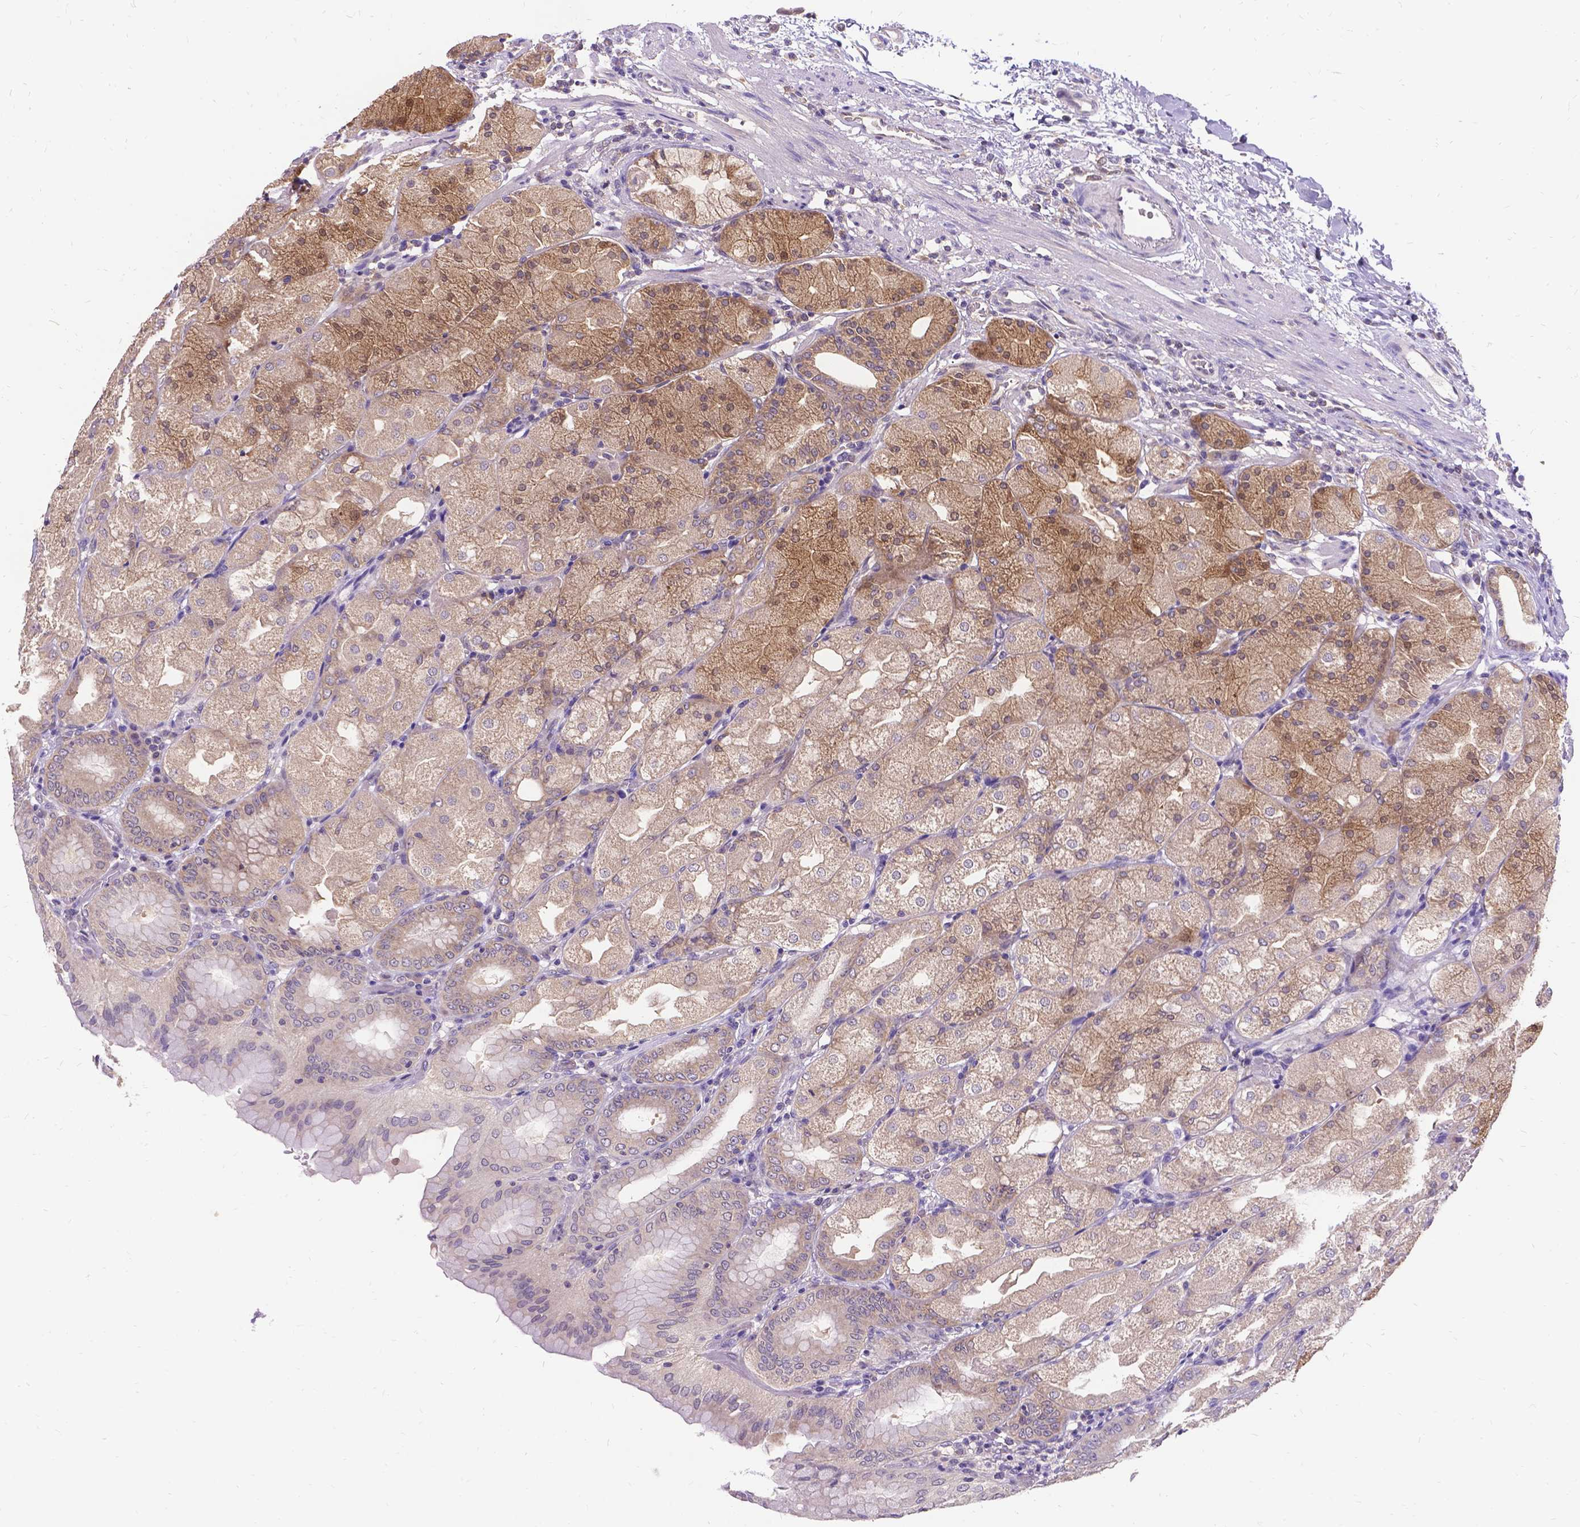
{"staining": {"intensity": "weak", "quantity": "25%-75%", "location": "cytoplasmic/membranous"}, "tissue": "stomach", "cell_type": "Glandular cells", "image_type": "normal", "snomed": [{"axis": "morphology", "description": "Normal tissue, NOS"}, {"axis": "topography", "description": "Stomach, upper"}, {"axis": "topography", "description": "Stomach"}, {"axis": "topography", "description": "Stomach, lower"}], "caption": "A brown stain shows weak cytoplasmic/membranous positivity of a protein in glandular cells of unremarkable human stomach.", "gene": "DENND6A", "patient": {"sex": "male", "age": 62}}